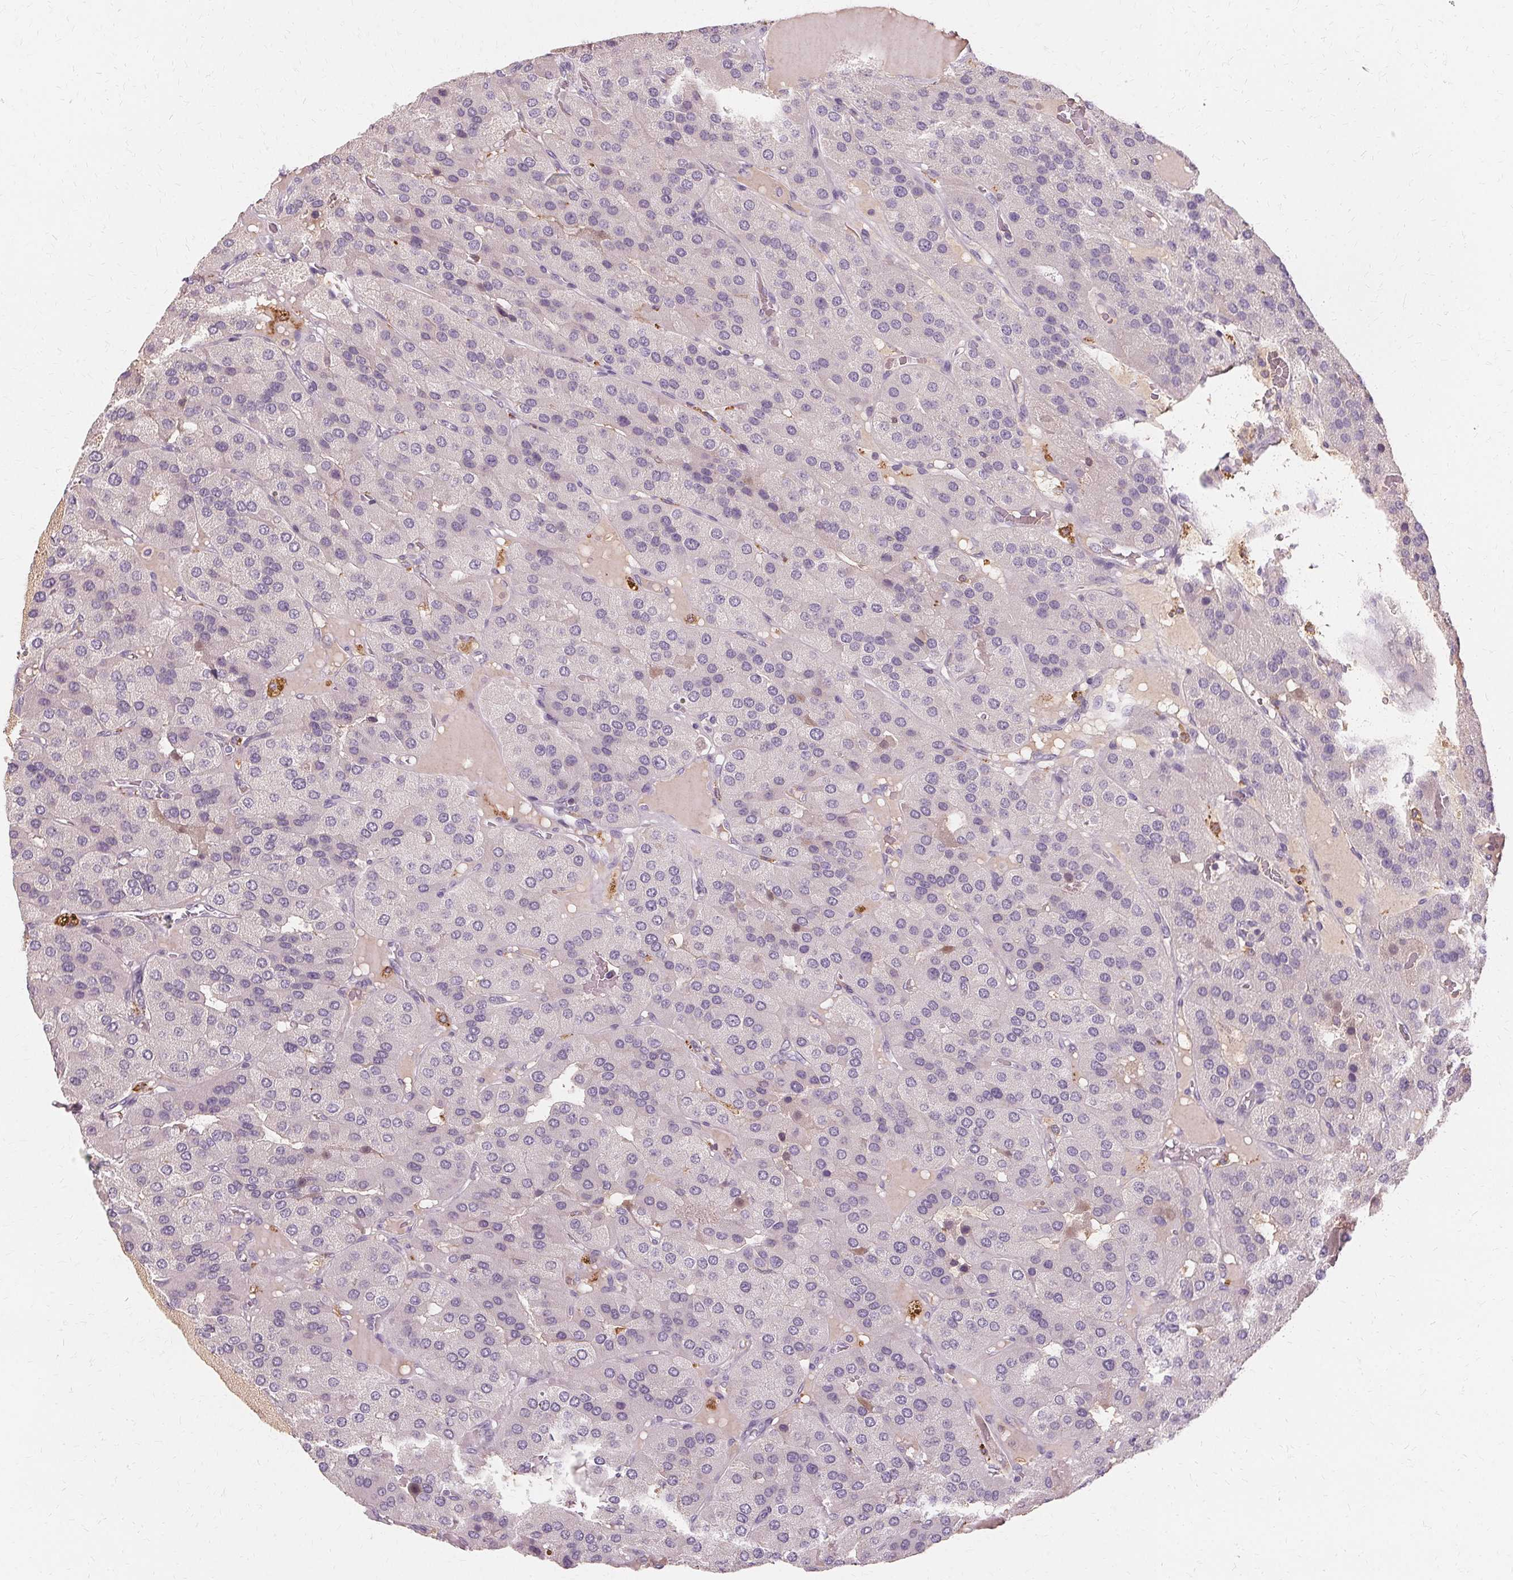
{"staining": {"intensity": "negative", "quantity": "none", "location": "none"}, "tissue": "parathyroid gland", "cell_type": "Glandular cells", "image_type": "normal", "snomed": [{"axis": "morphology", "description": "Normal tissue, NOS"}, {"axis": "morphology", "description": "Adenoma, NOS"}, {"axis": "topography", "description": "Parathyroid gland"}], "caption": "IHC of benign parathyroid gland displays no positivity in glandular cells. (Brightfield microscopy of DAB (3,3'-diaminobenzidine) IHC at high magnification).", "gene": "IFNGR1", "patient": {"sex": "female", "age": 86}}